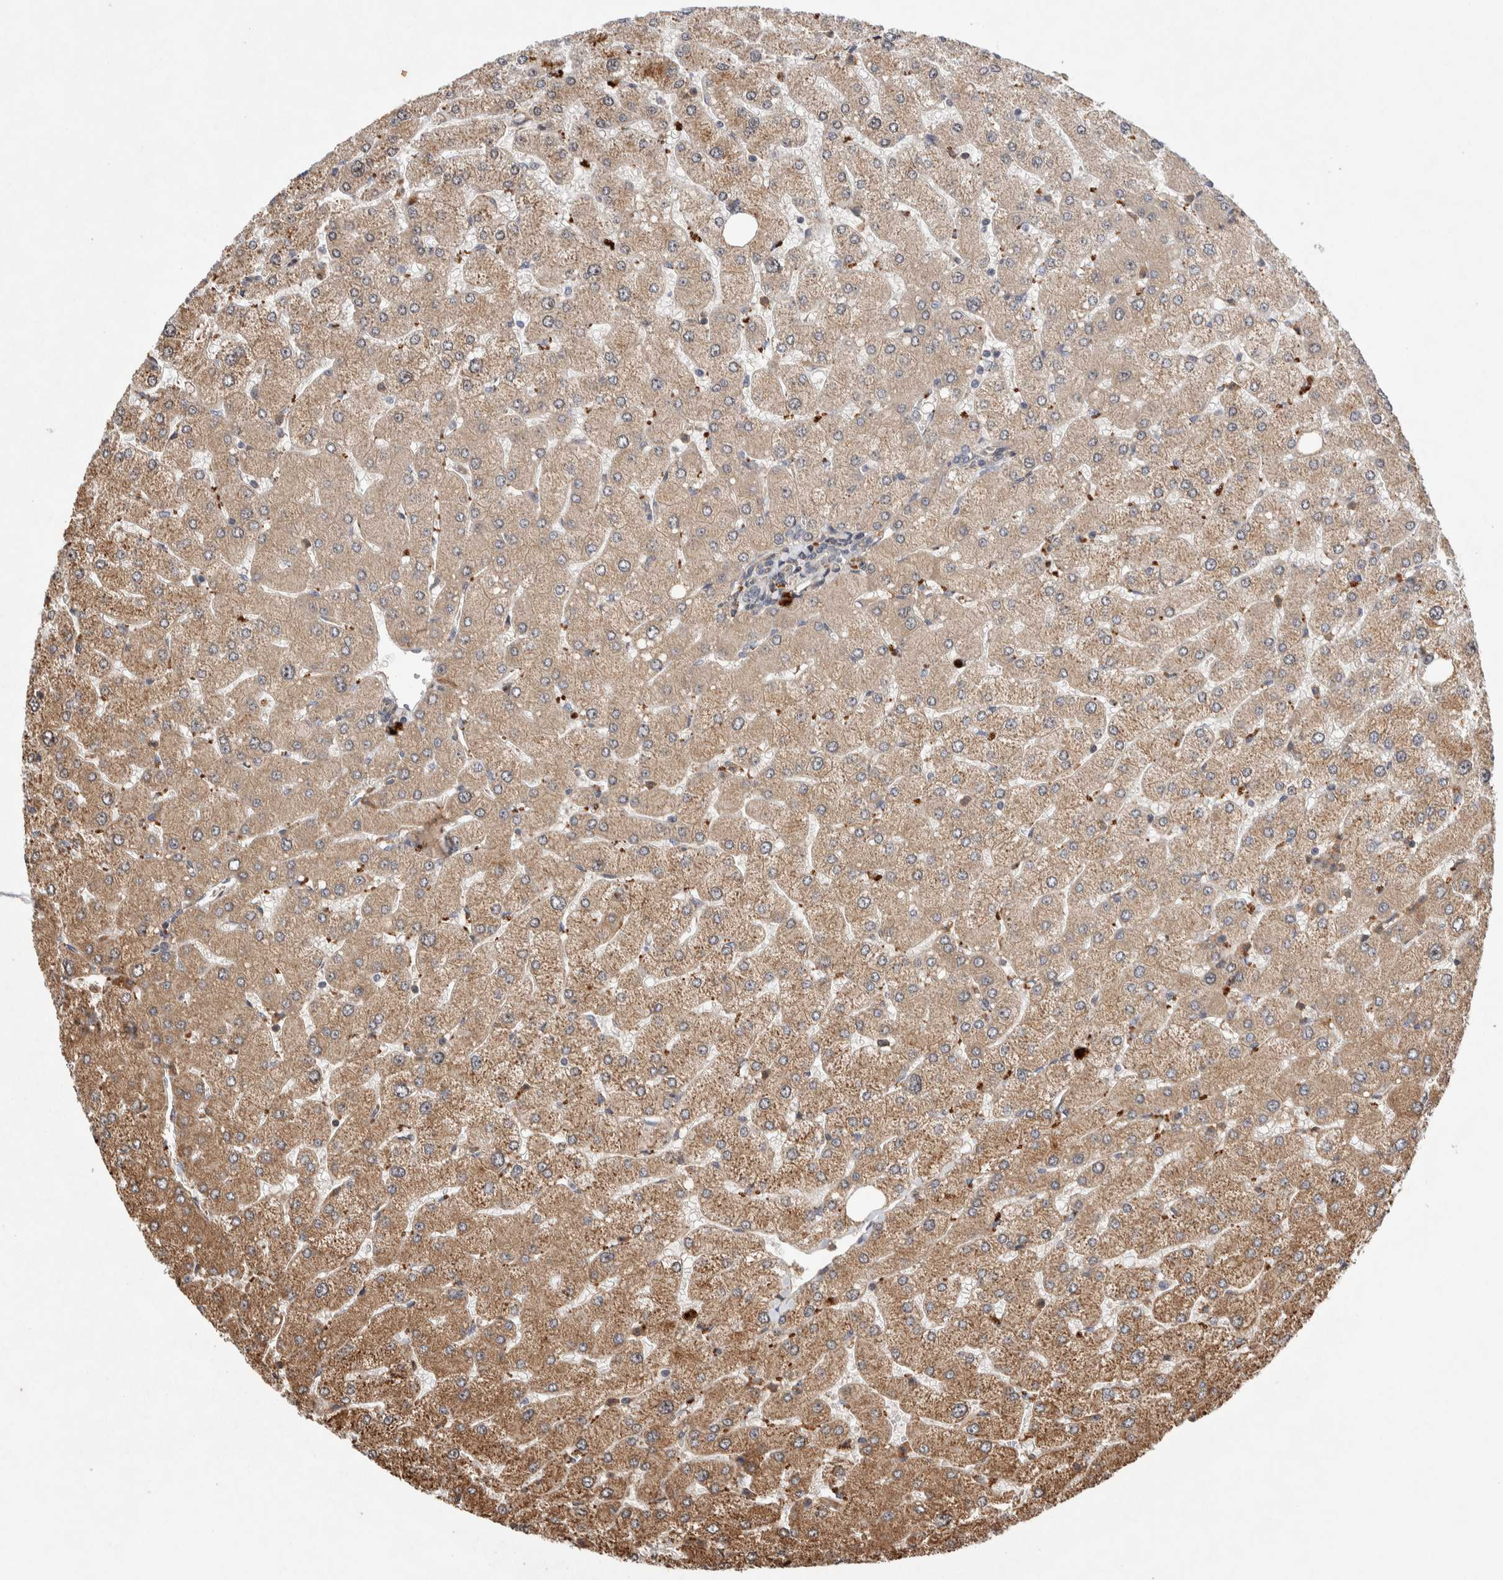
{"staining": {"intensity": "negative", "quantity": "none", "location": "none"}, "tissue": "liver", "cell_type": "Cholangiocytes", "image_type": "normal", "snomed": [{"axis": "morphology", "description": "Normal tissue, NOS"}, {"axis": "topography", "description": "Liver"}], "caption": "An image of liver stained for a protein reveals no brown staining in cholangiocytes.", "gene": "LZTS1", "patient": {"sex": "male", "age": 55}}